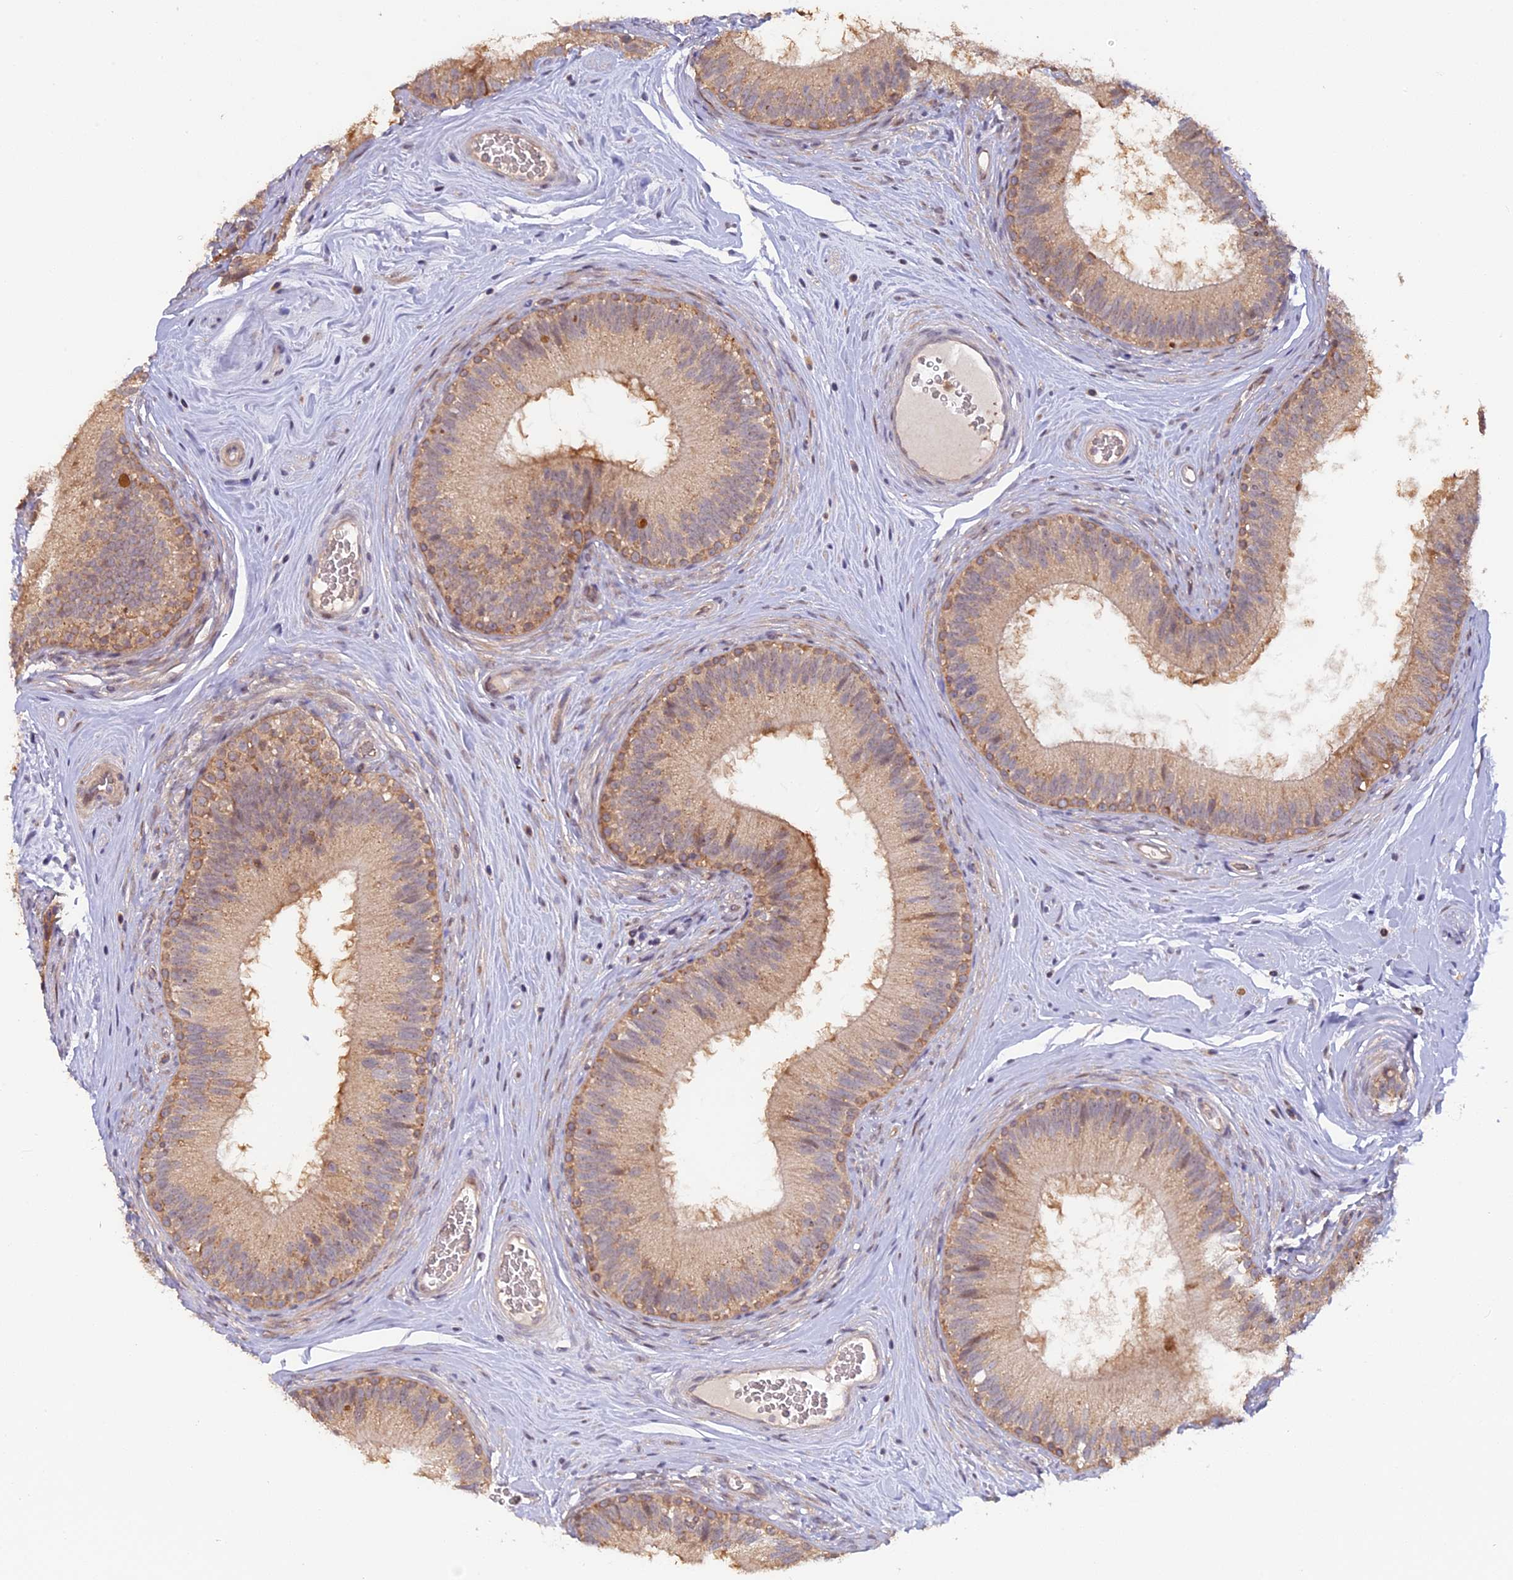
{"staining": {"intensity": "moderate", "quantity": ">75%", "location": "cytoplasmic/membranous,nuclear"}, "tissue": "epididymis", "cell_type": "Glandular cells", "image_type": "normal", "snomed": [{"axis": "morphology", "description": "Normal tissue, NOS"}, {"axis": "topography", "description": "Epididymis"}], "caption": "A brown stain shows moderate cytoplasmic/membranous,nuclear positivity of a protein in glandular cells of benign human epididymis.", "gene": "FERMT1", "patient": {"sex": "male", "age": 33}}